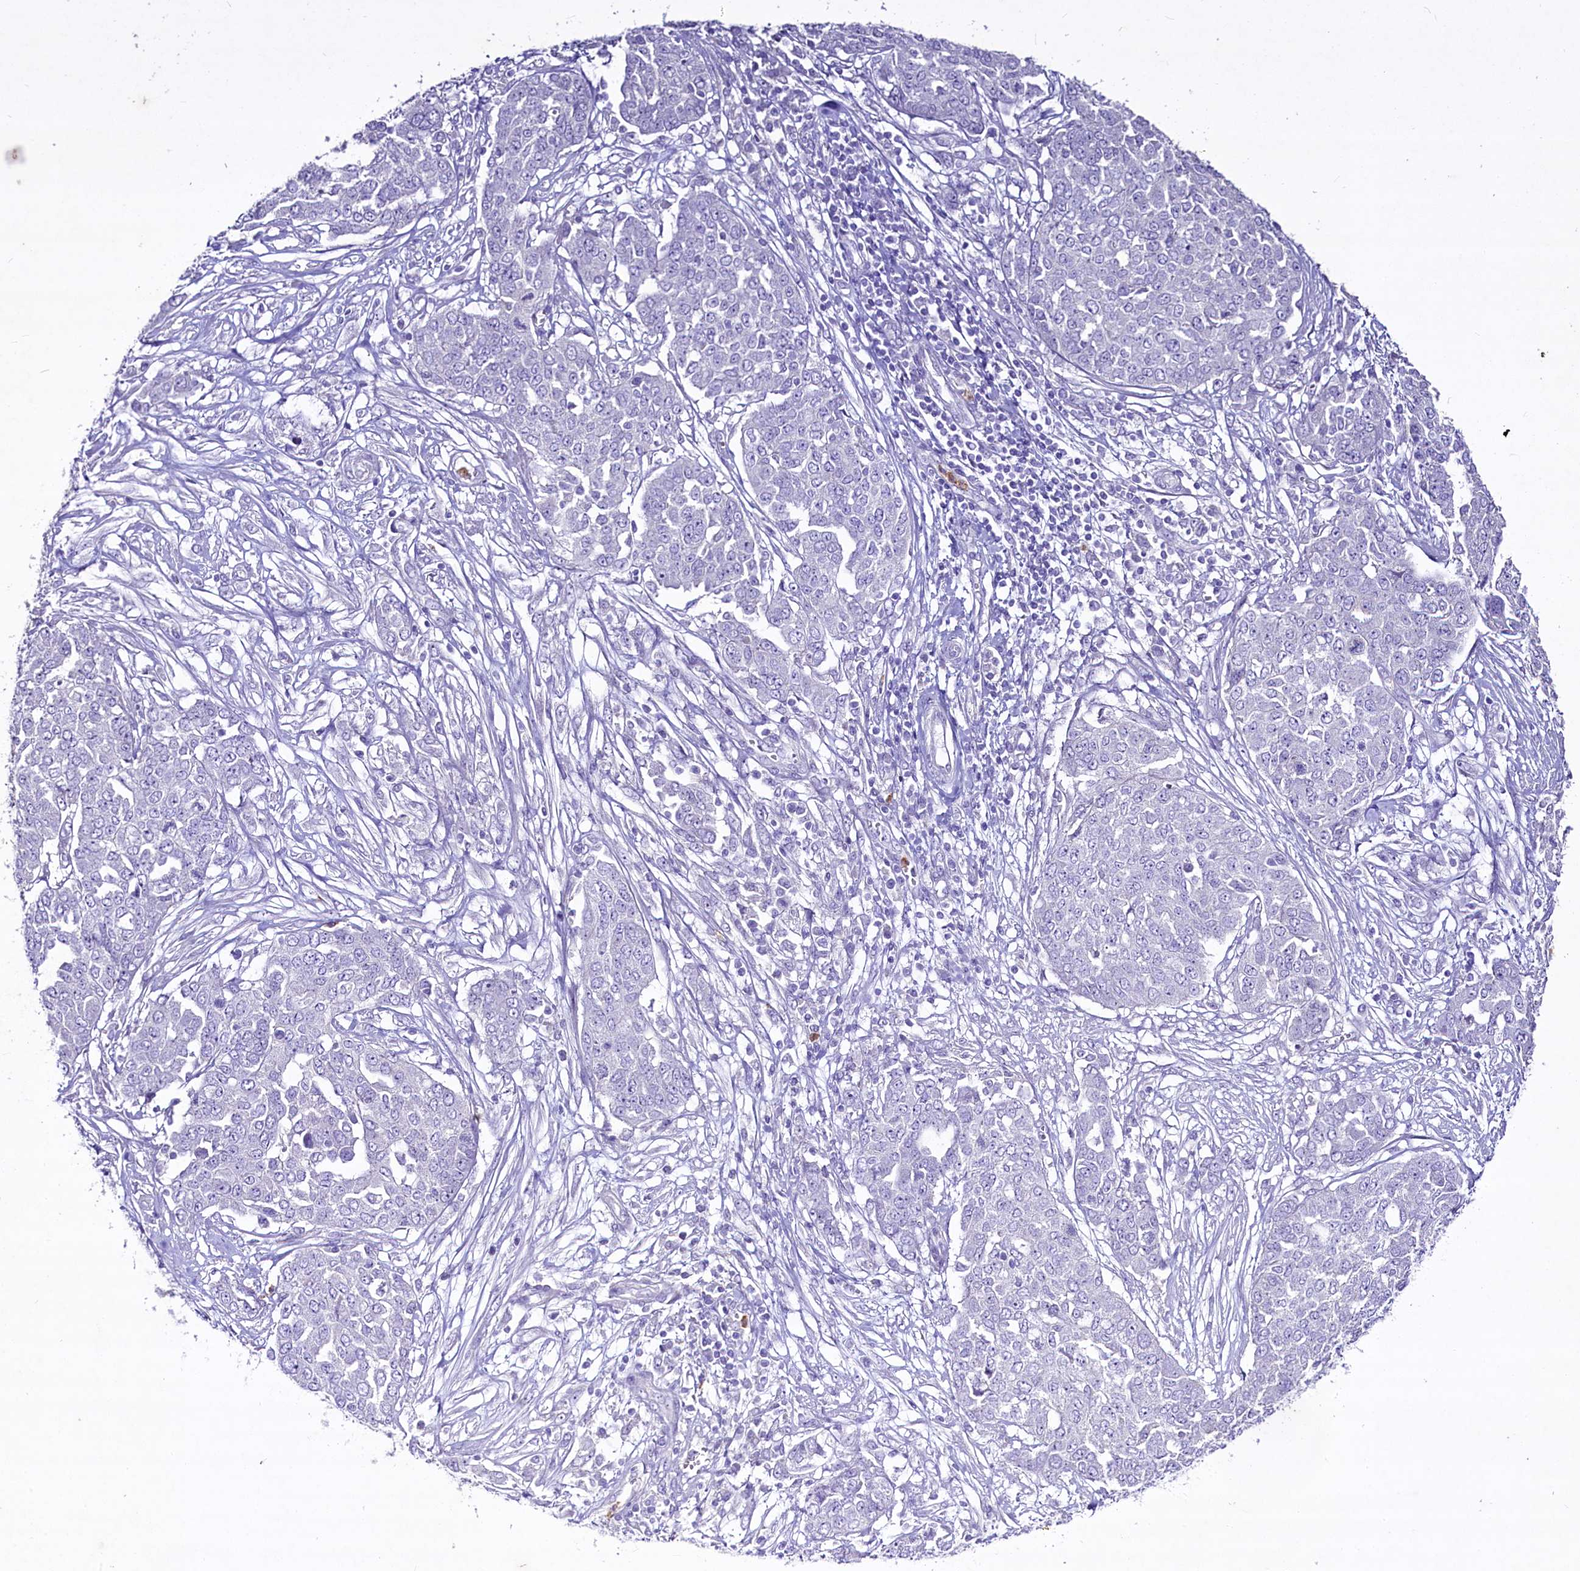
{"staining": {"intensity": "negative", "quantity": "none", "location": "none"}, "tissue": "ovarian cancer", "cell_type": "Tumor cells", "image_type": "cancer", "snomed": [{"axis": "morphology", "description": "Cystadenocarcinoma, serous, NOS"}, {"axis": "topography", "description": "Soft tissue"}, {"axis": "topography", "description": "Ovary"}], "caption": "High power microscopy micrograph of an IHC photomicrograph of serous cystadenocarcinoma (ovarian), revealing no significant positivity in tumor cells.", "gene": "FAM209B", "patient": {"sex": "female", "age": 57}}